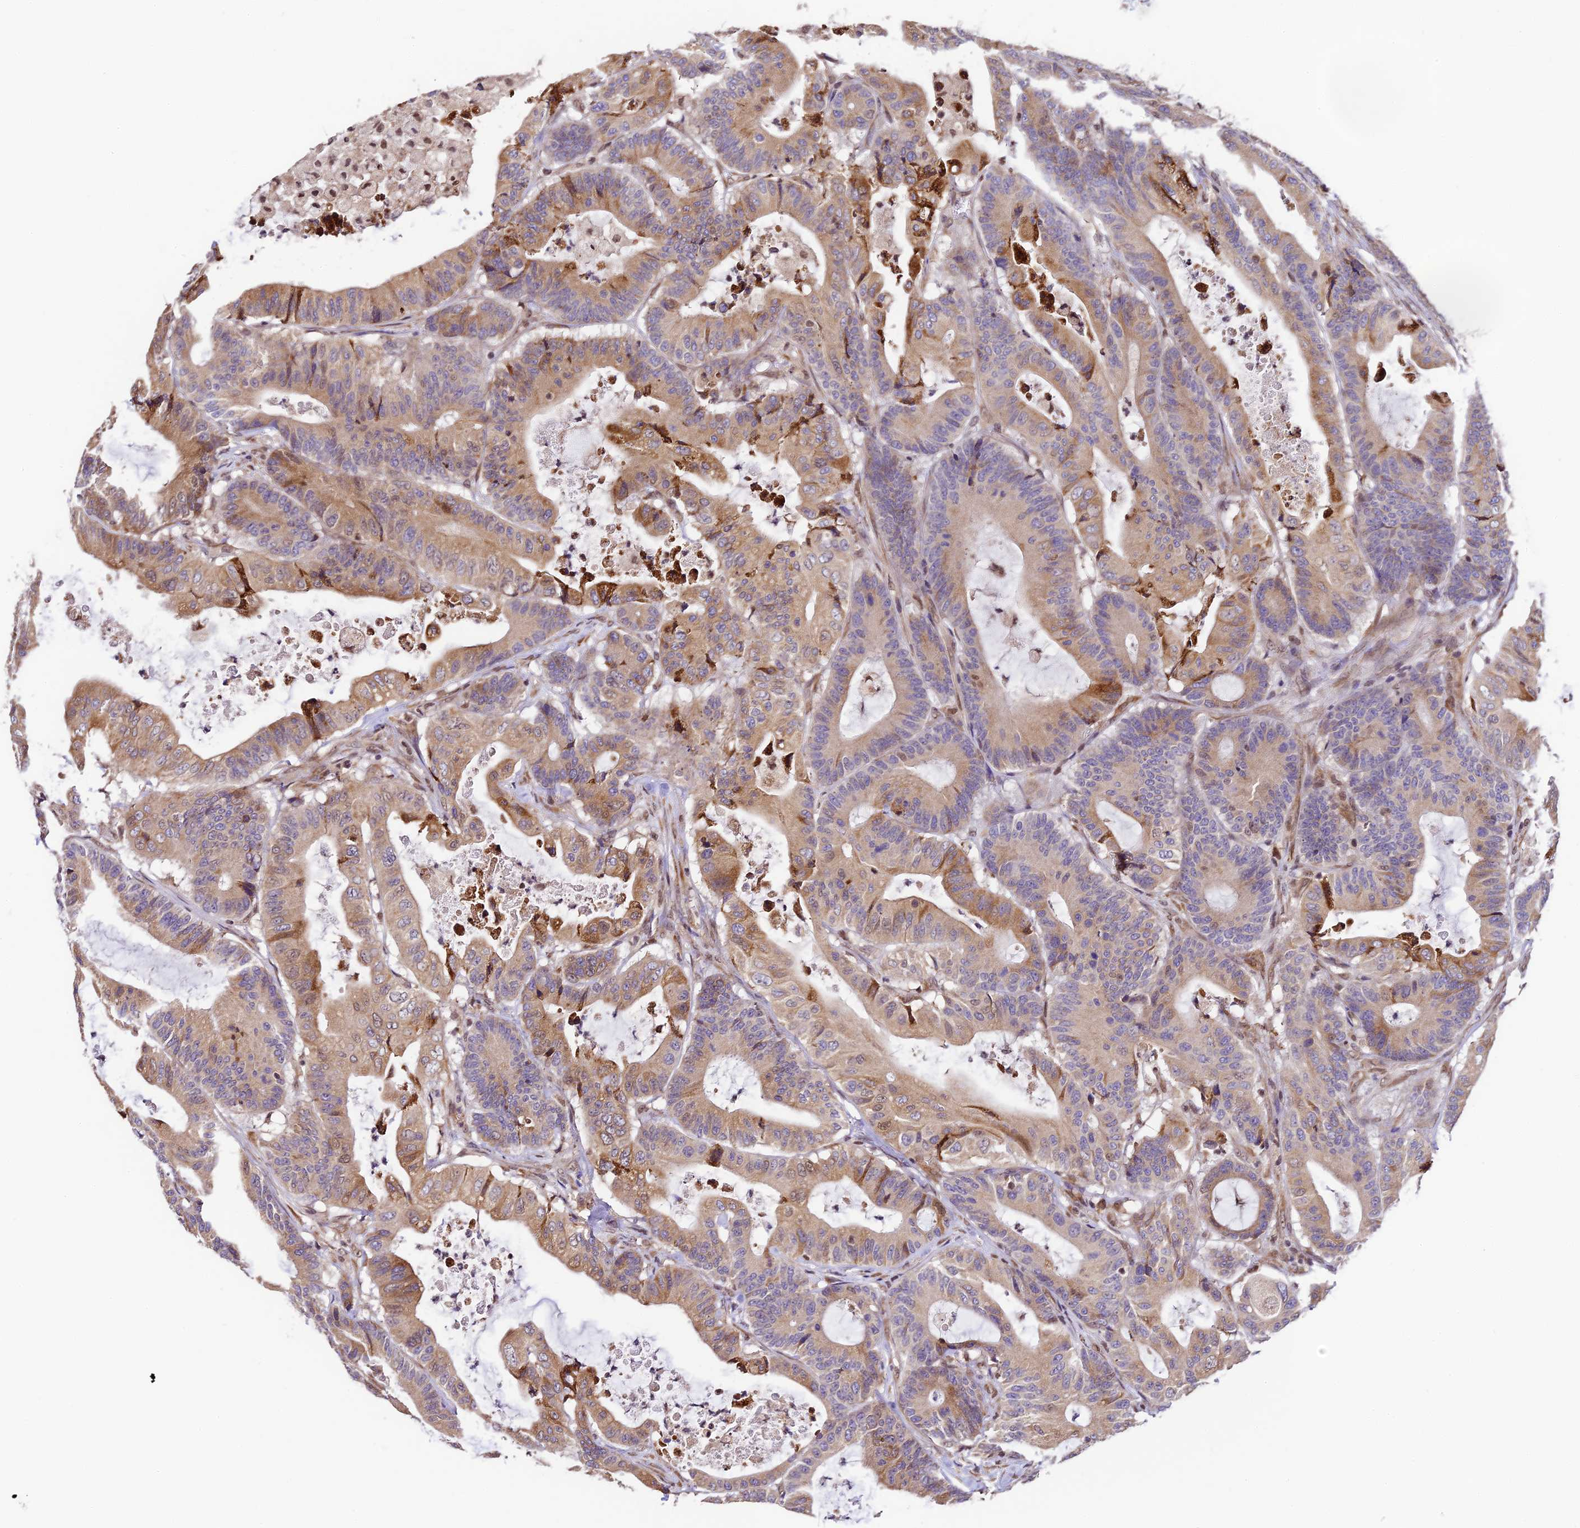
{"staining": {"intensity": "moderate", "quantity": "25%-75%", "location": "cytoplasmic/membranous"}, "tissue": "colorectal cancer", "cell_type": "Tumor cells", "image_type": "cancer", "snomed": [{"axis": "morphology", "description": "Adenocarcinoma, NOS"}, {"axis": "topography", "description": "Colon"}], "caption": "Immunohistochemical staining of colorectal cancer (adenocarcinoma) reveals medium levels of moderate cytoplasmic/membranous expression in about 25%-75% of tumor cells. (DAB IHC, brown staining for protein, blue staining for nuclei).", "gene": "TRIM22", "patient": {"sex": "female", "age": 84}}